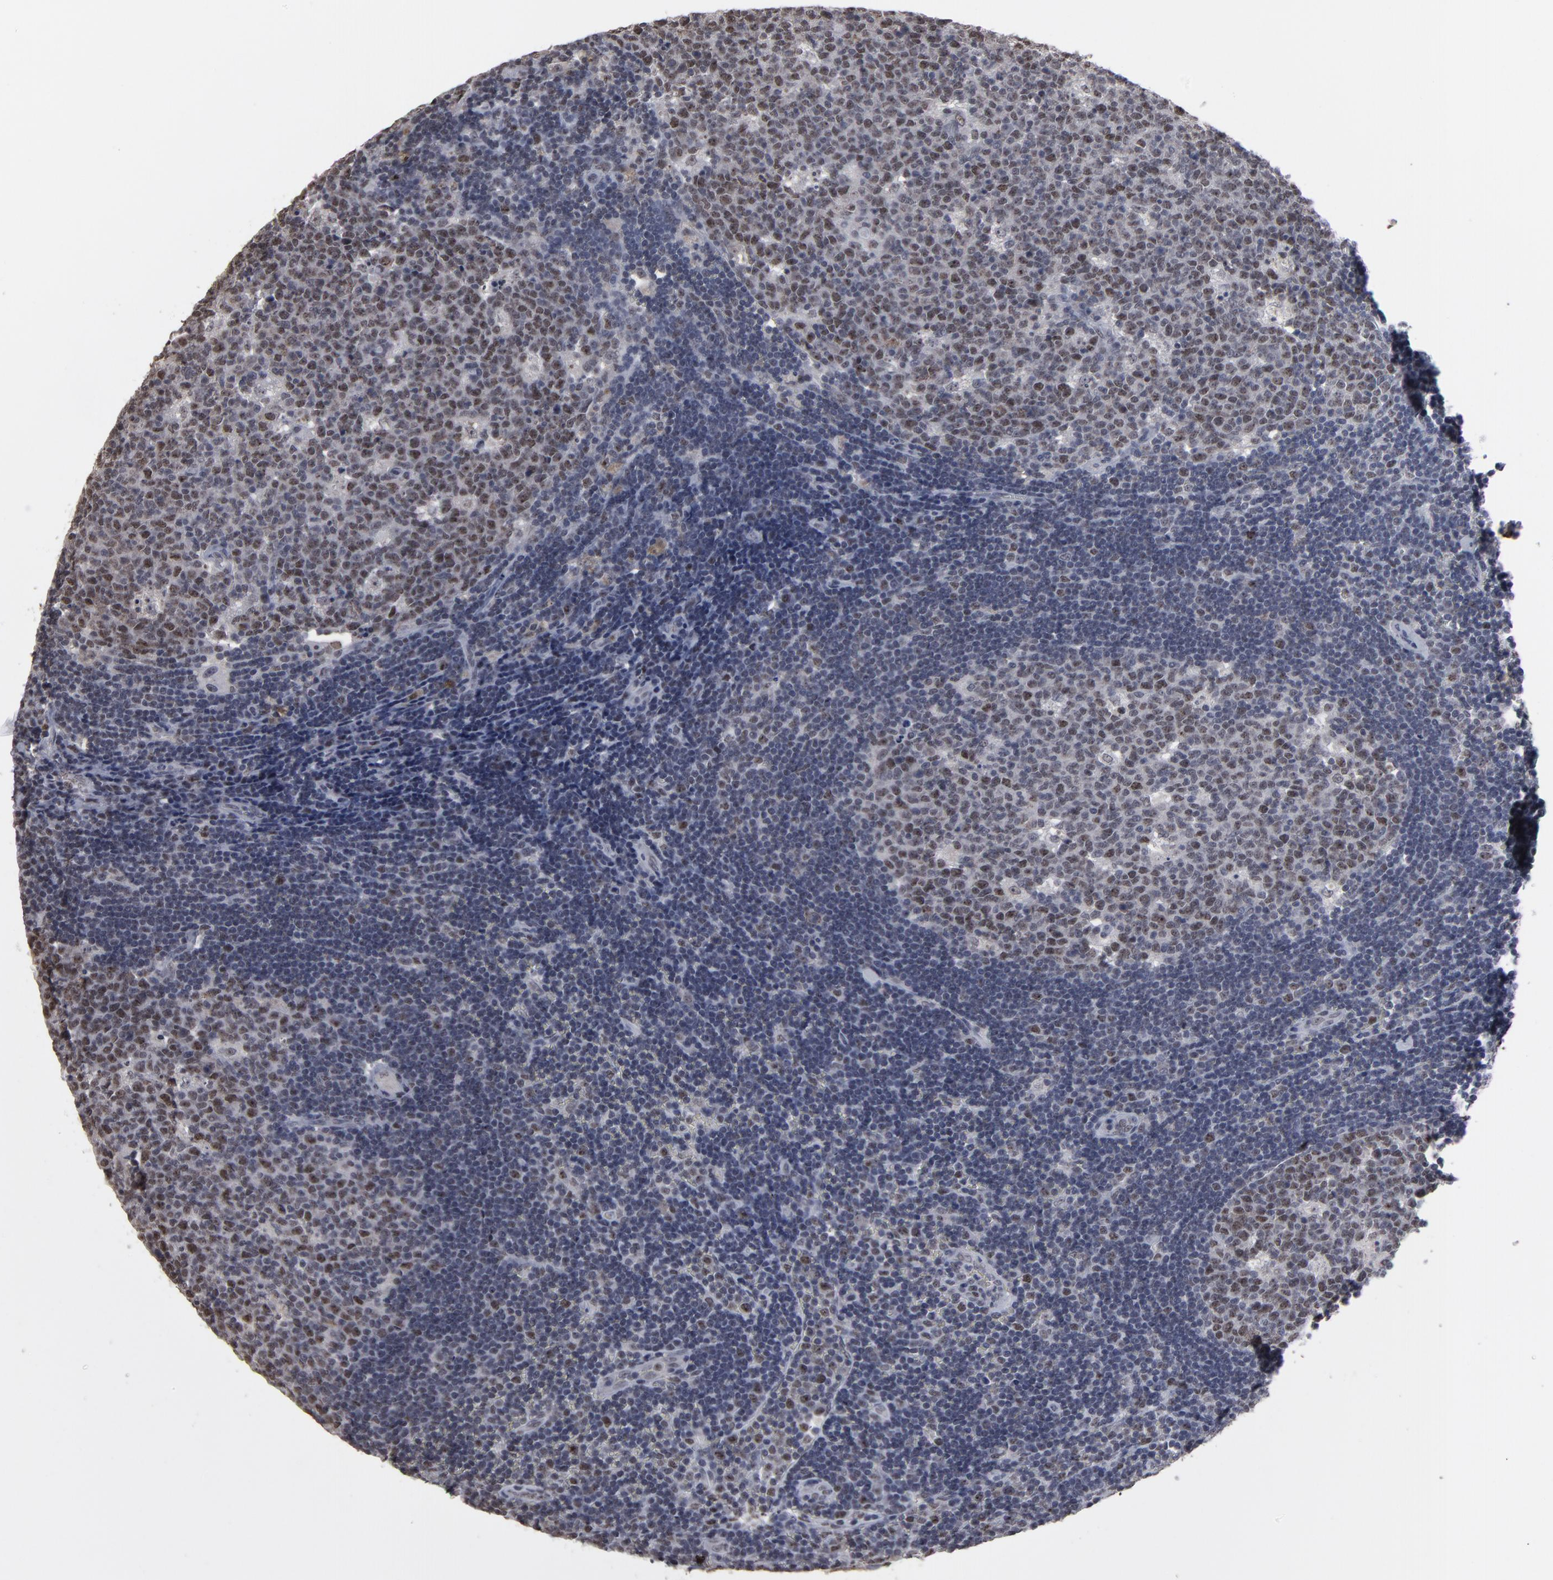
{"staining": {"intensity": "moderate", "quantity": "25%-75%", "location": "nuclear"}, "tissue": "lymph node", "cell_type": "Germinal center cells", "image_type": "normal", "snomed": [{"axis": "morphology", "description": "Normal tissue, NOS"}, {"axis": "topography", "description": "Lymph node"}, {"axis": "topography", "description": "Salivary gland"}], "caption": "Unremarkable lymph node displays moderate nuclear positivity in about 25%-75% of germinal center cells.", "gene": "SSRP1", "patient": {"sex": "male", "age": 8}}